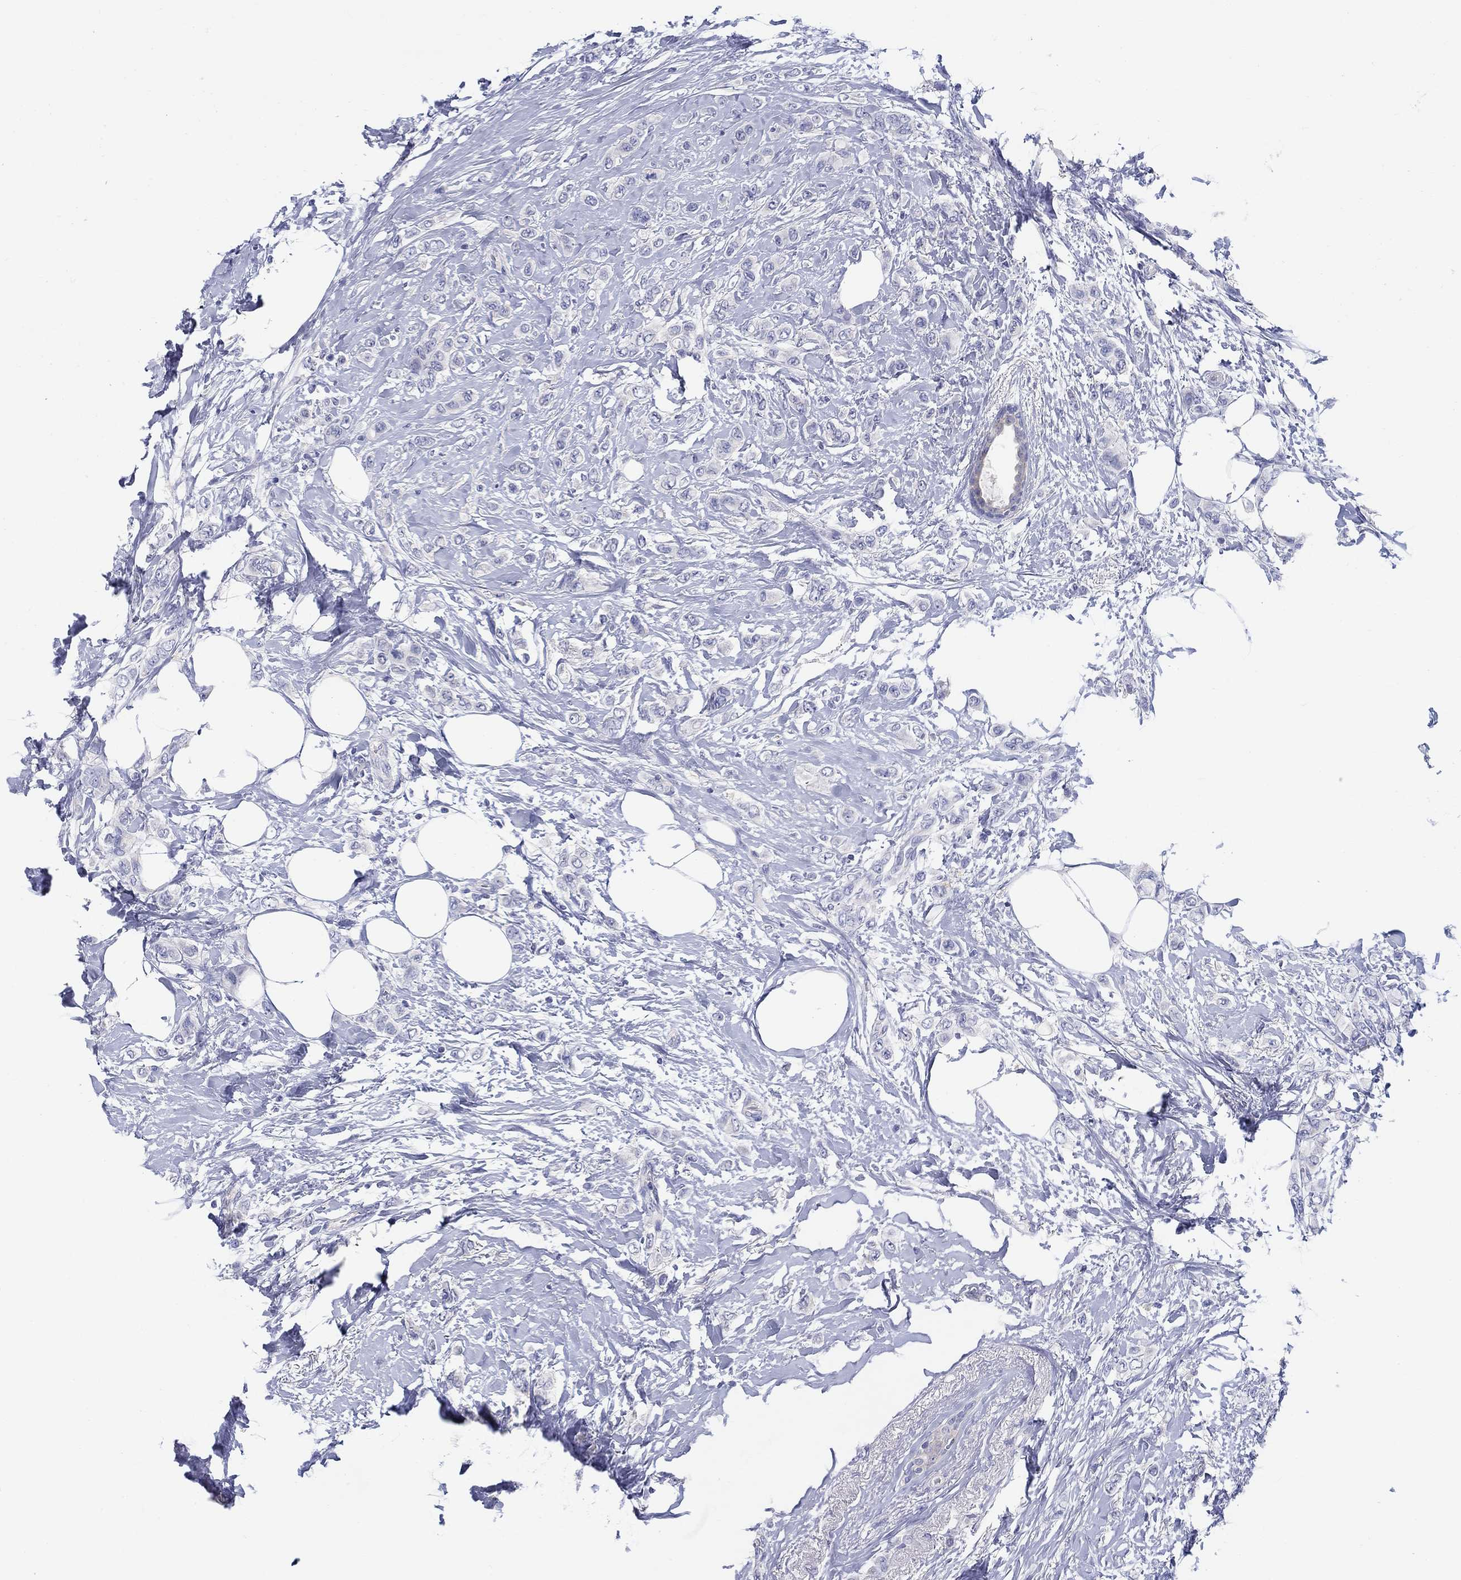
{"staining": {"intensity": "negative", "quantity": "none", "location": "none"}, "tissue": "breast cancer", "cell_type": "Tumor cells", "image_type": "cancer", "snomed": [{"axis": "morphology", "description": "Lobular carcinoma"}, {"axis": "topography", "description": "Breast"}], "caption": "High power microscopy image of an immunohistochemistry micrograph of breast cancer, revealing no significant staining in tumor cells.", "gene": "HAPLN4", "patient": {"sex": "female", "age": 66}}